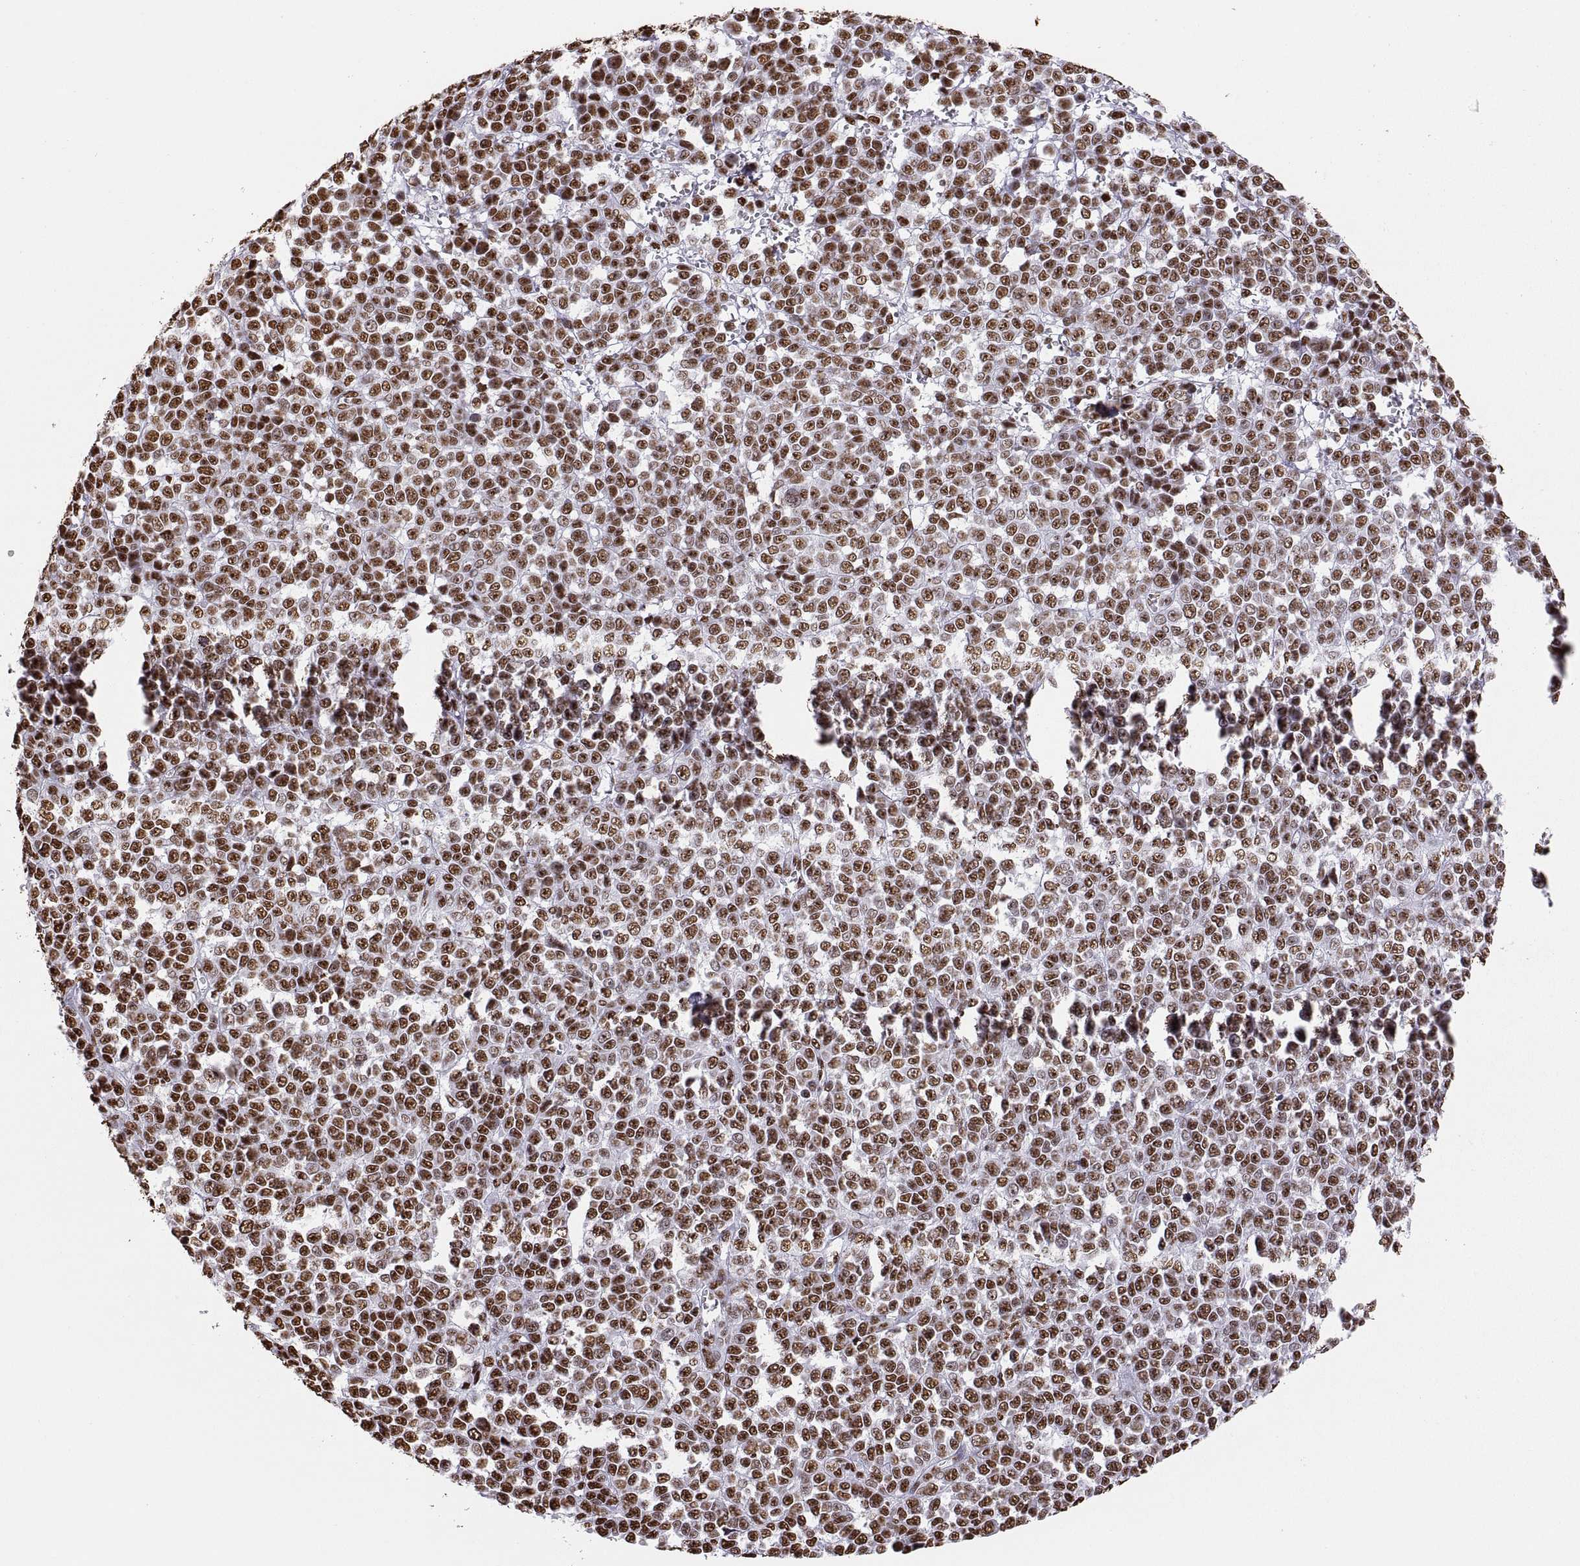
{"staining": {"intensity": "strong", "quantity": "25%-75%", "location": "nuclear"}, "tissue": "melanoma", "cell_type": "Tumor cells", "image_type": "cancer", "snomed": [{"axis": "morphology", "description": "Malignant melanoma, NOS"}, {"axis": "topography", "description": "Skin"}], "caption": "Protein positivity by immunohistochemistry demonstrates strong nuclear staining in about 25%-75% of tumor cells in melanoma. (Brightfield microscopy of DAB IHC at high magnification).", "gene": "SNAI1", "patient": {"sex": "female", "age": 95}}